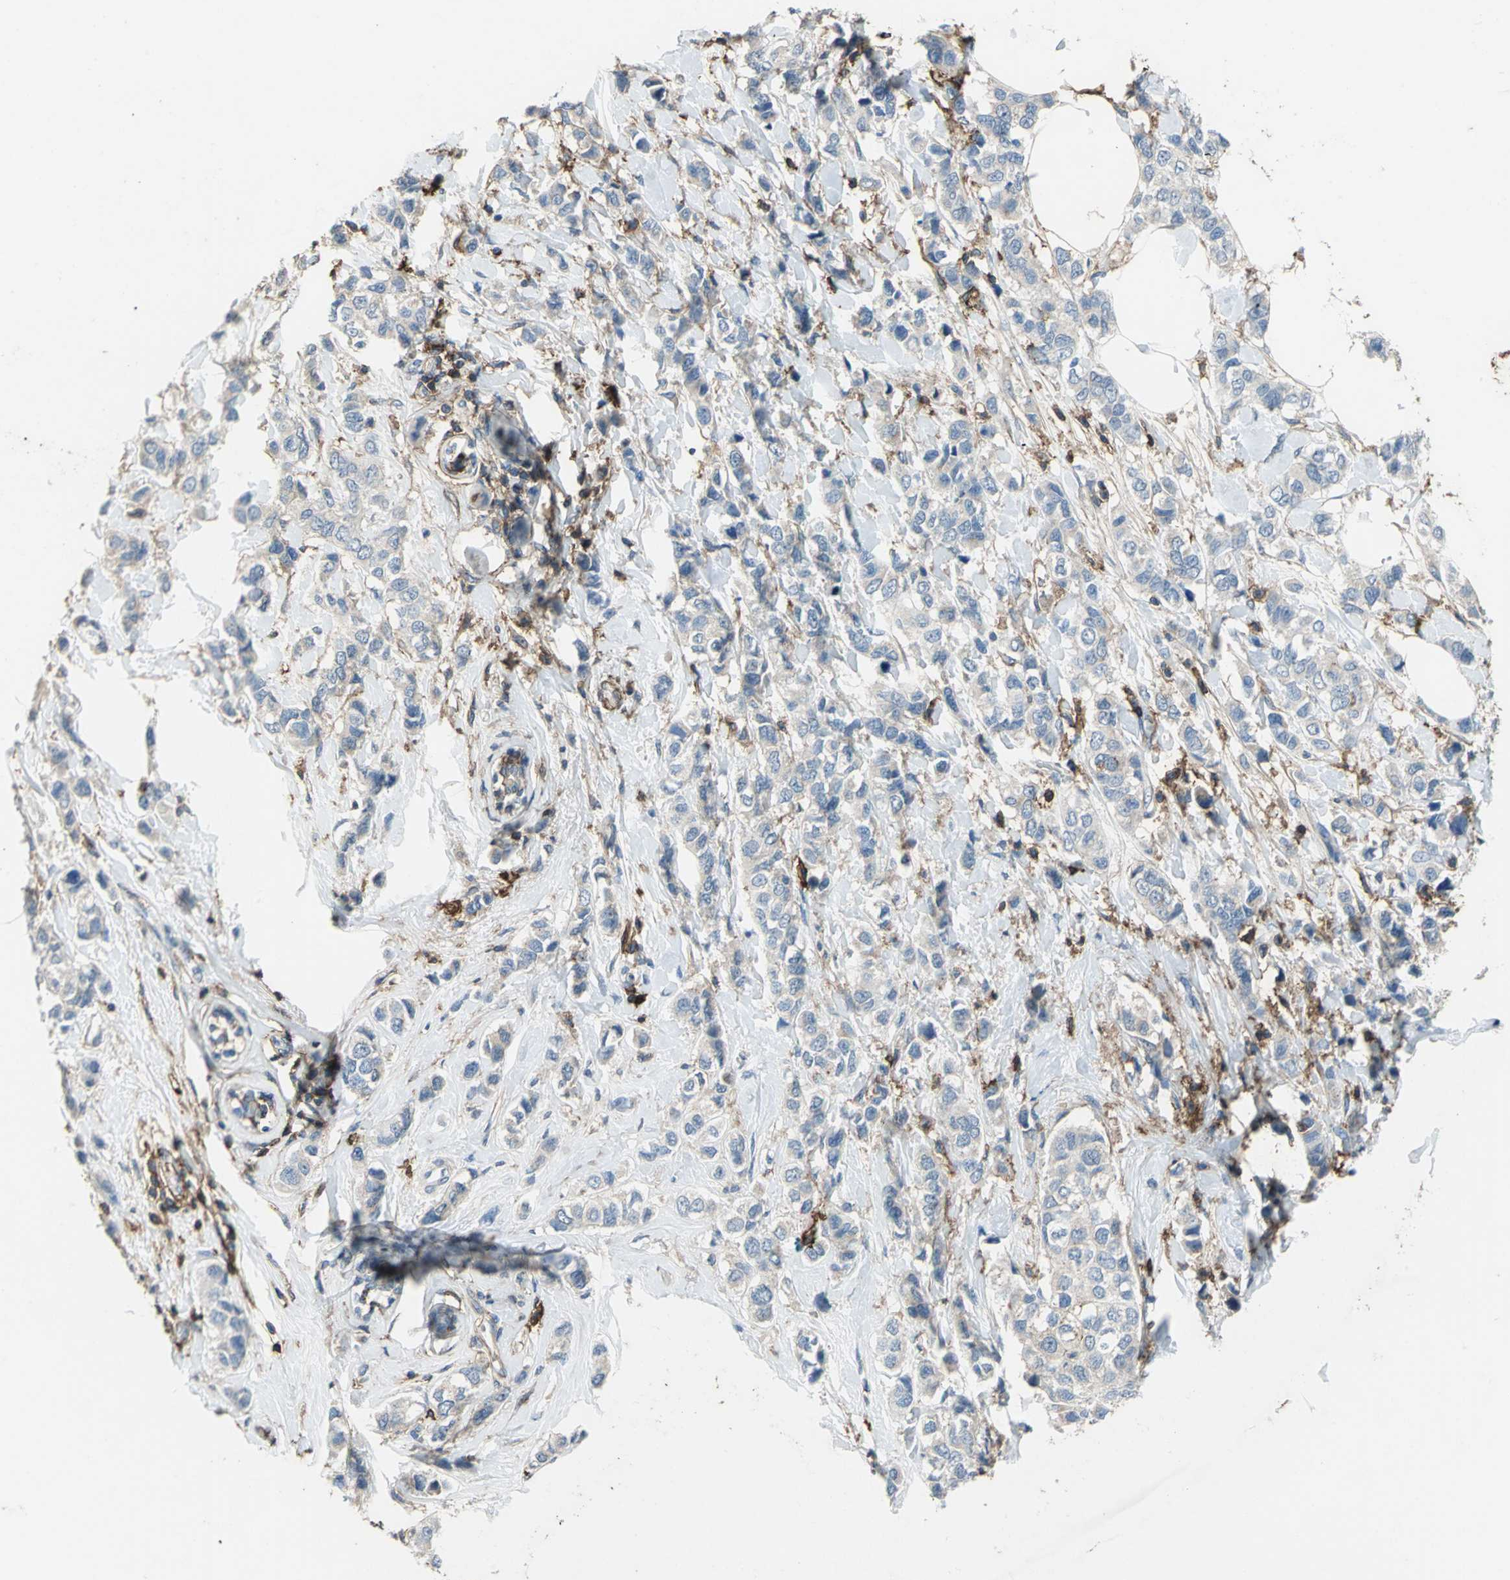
{"staining": {"intensity": "weak", "quantity": "25%-75%", "location": "cytoplasmic/membranous"}, "tissue": "breast cancer", "cell_type": "Tumor cells", "image_type": "cancer", "snomed": [{"axis": "morphology", "description": "Duct carcinoma"}, {"axis": "topography", "description": "Breast"}], "caption": "Tumor cells demonstrate low levels of weak cytoplasmic/membranous positivity in about 25%-75% of cells in human breast cancer (intraductal carcinoma).", "gene": "CD44", "patient": {"sex": "female", "age": 50}}